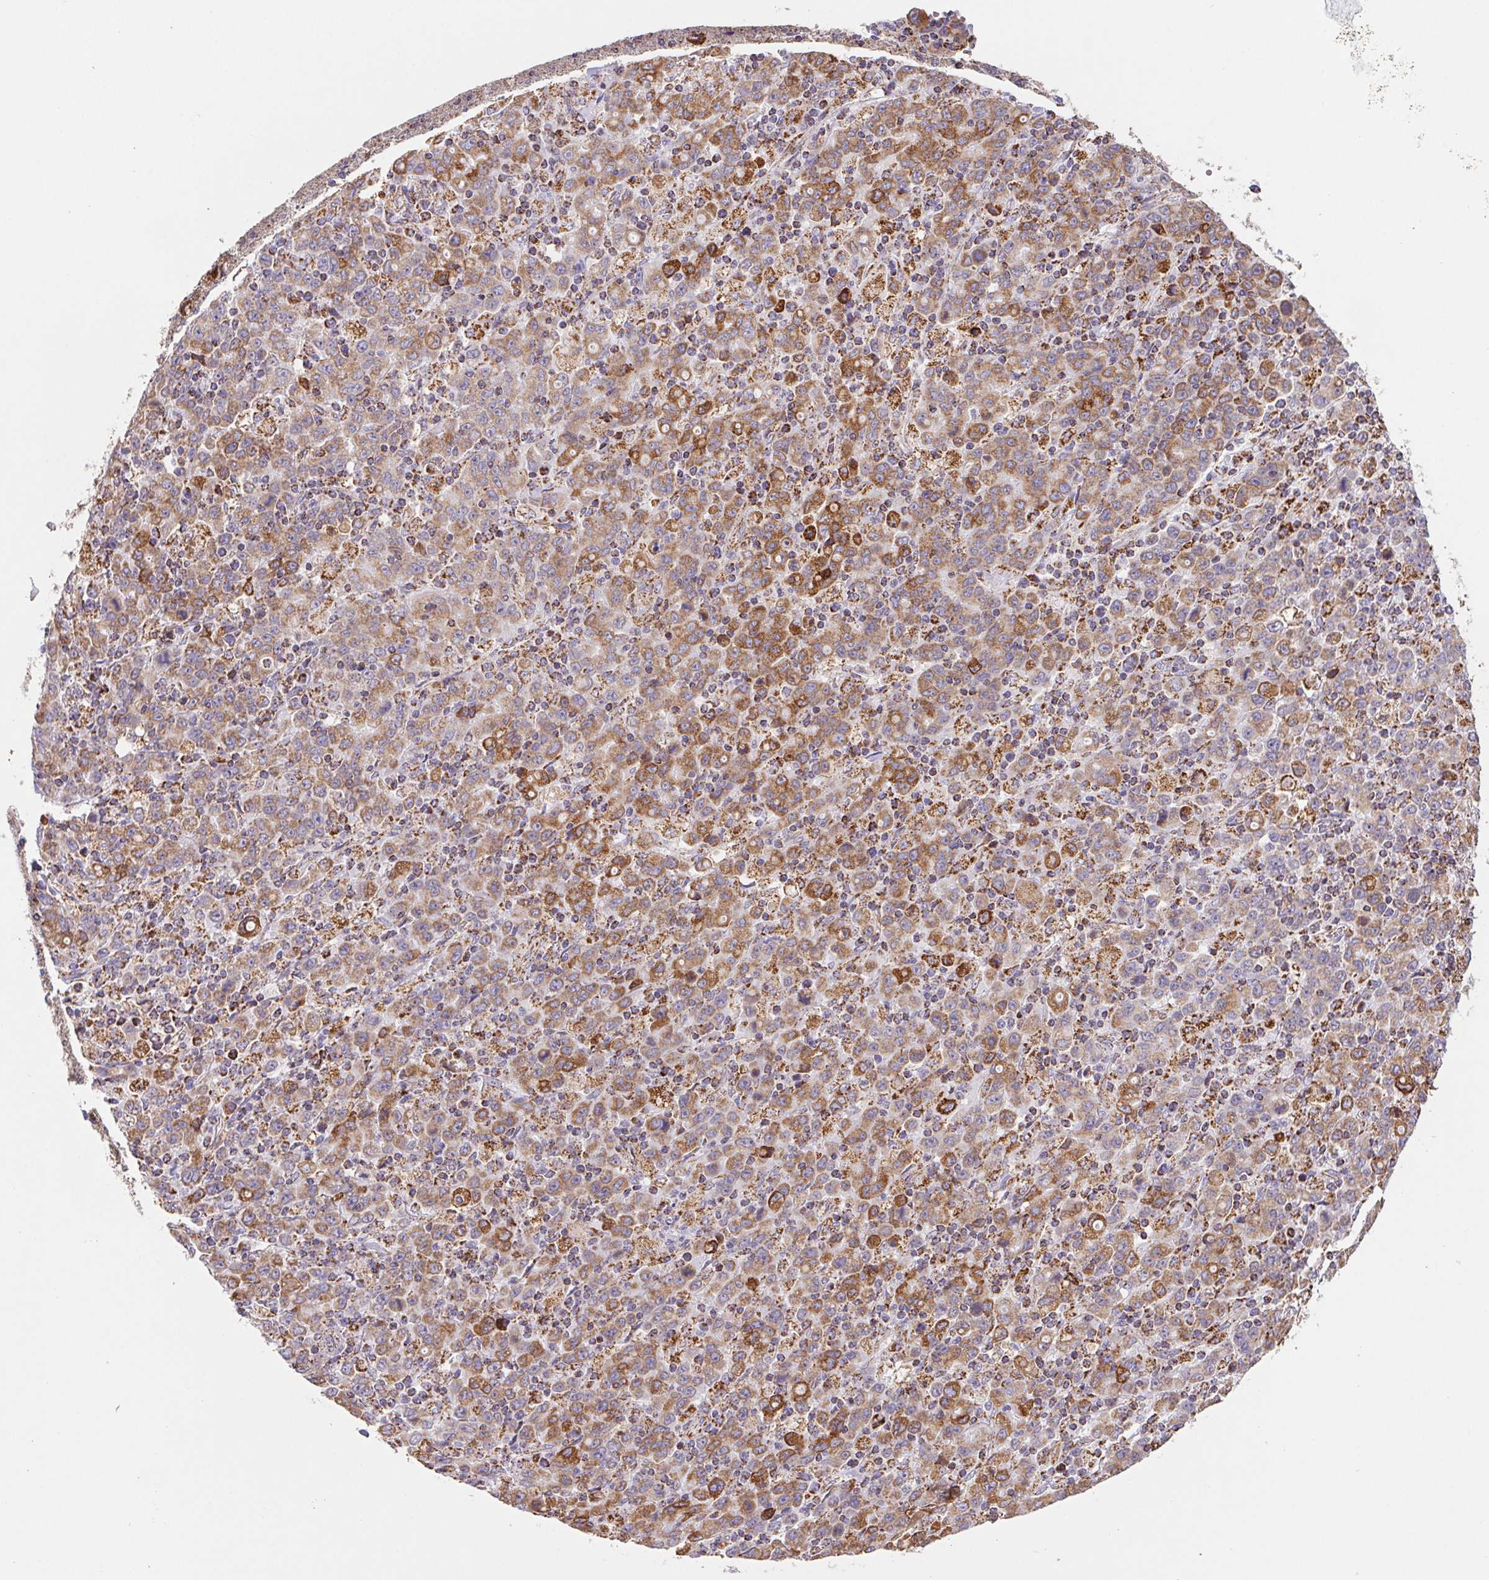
{"staining": {"intensity": "moderate", "quantity": ">75%", "location": "cytoplasmic/membranous"}, "tissue": "stomach cancer", "cell_type": "Tumor cells", "image_type": "cancer", "snomed": [{"axis": "morphology", "description": "Adenocarcinoma, NOS"}, {"axis": "topography", "description": "Stomach, upper"}], "caption": "A medium amount of moderate cytoplasmic/membranous staining is identified in about >75% of tumor cells in adenocarcinoma (stomach) tissue. The protein is shown in brown color, while the nuclei are stained blue.", "gene": "NIPSNAP2", "patient": {"sex": "male", "age": 69}}